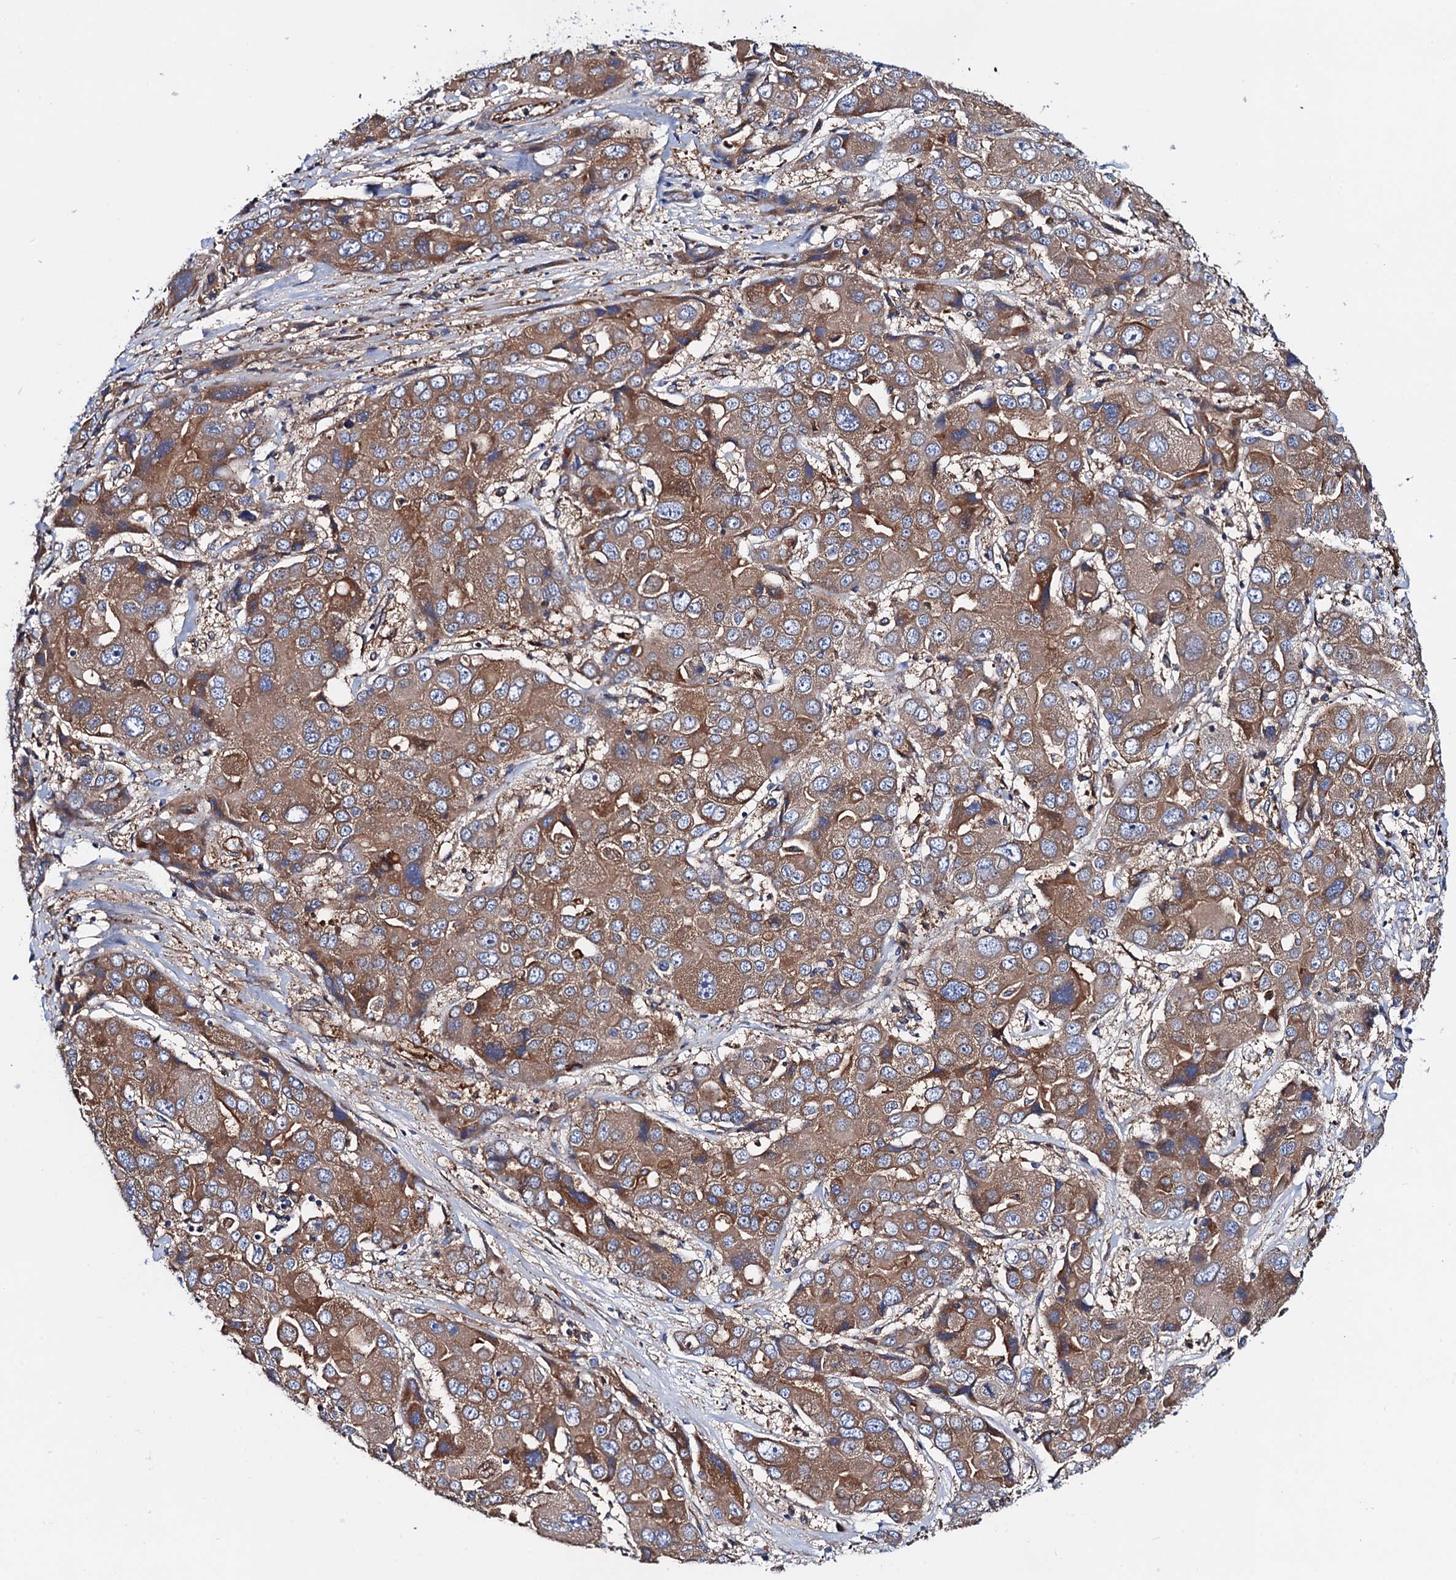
{"staining": {"intensity": "moderate", "quantity": ">75%", "location": "cytoplasmic/membranous"}, "tissue": "liver cancer", "cell_type": "Tumor cells", "image_type": "cancer", "snomed": [{"axis": "morphology", "description": "Cholangiocarcinoma"}, {"axis": "topography", "description": "Liver"}], "caption": "Immunohistochemistry staining of liver cancer (cholangiocarcinoma), which shows medium levels of moderate cytoplasmic/membranous expression in approximately >75% of tumor cells indicating moderate cytoplasmic/membranous protein positivity. The staining was performed using DAB (brown) for protein detection and nuclei were counterstained in hematoxylin (blue).", "gene": "MRPL48", "patient": {"sex": "male", "age": 67}}